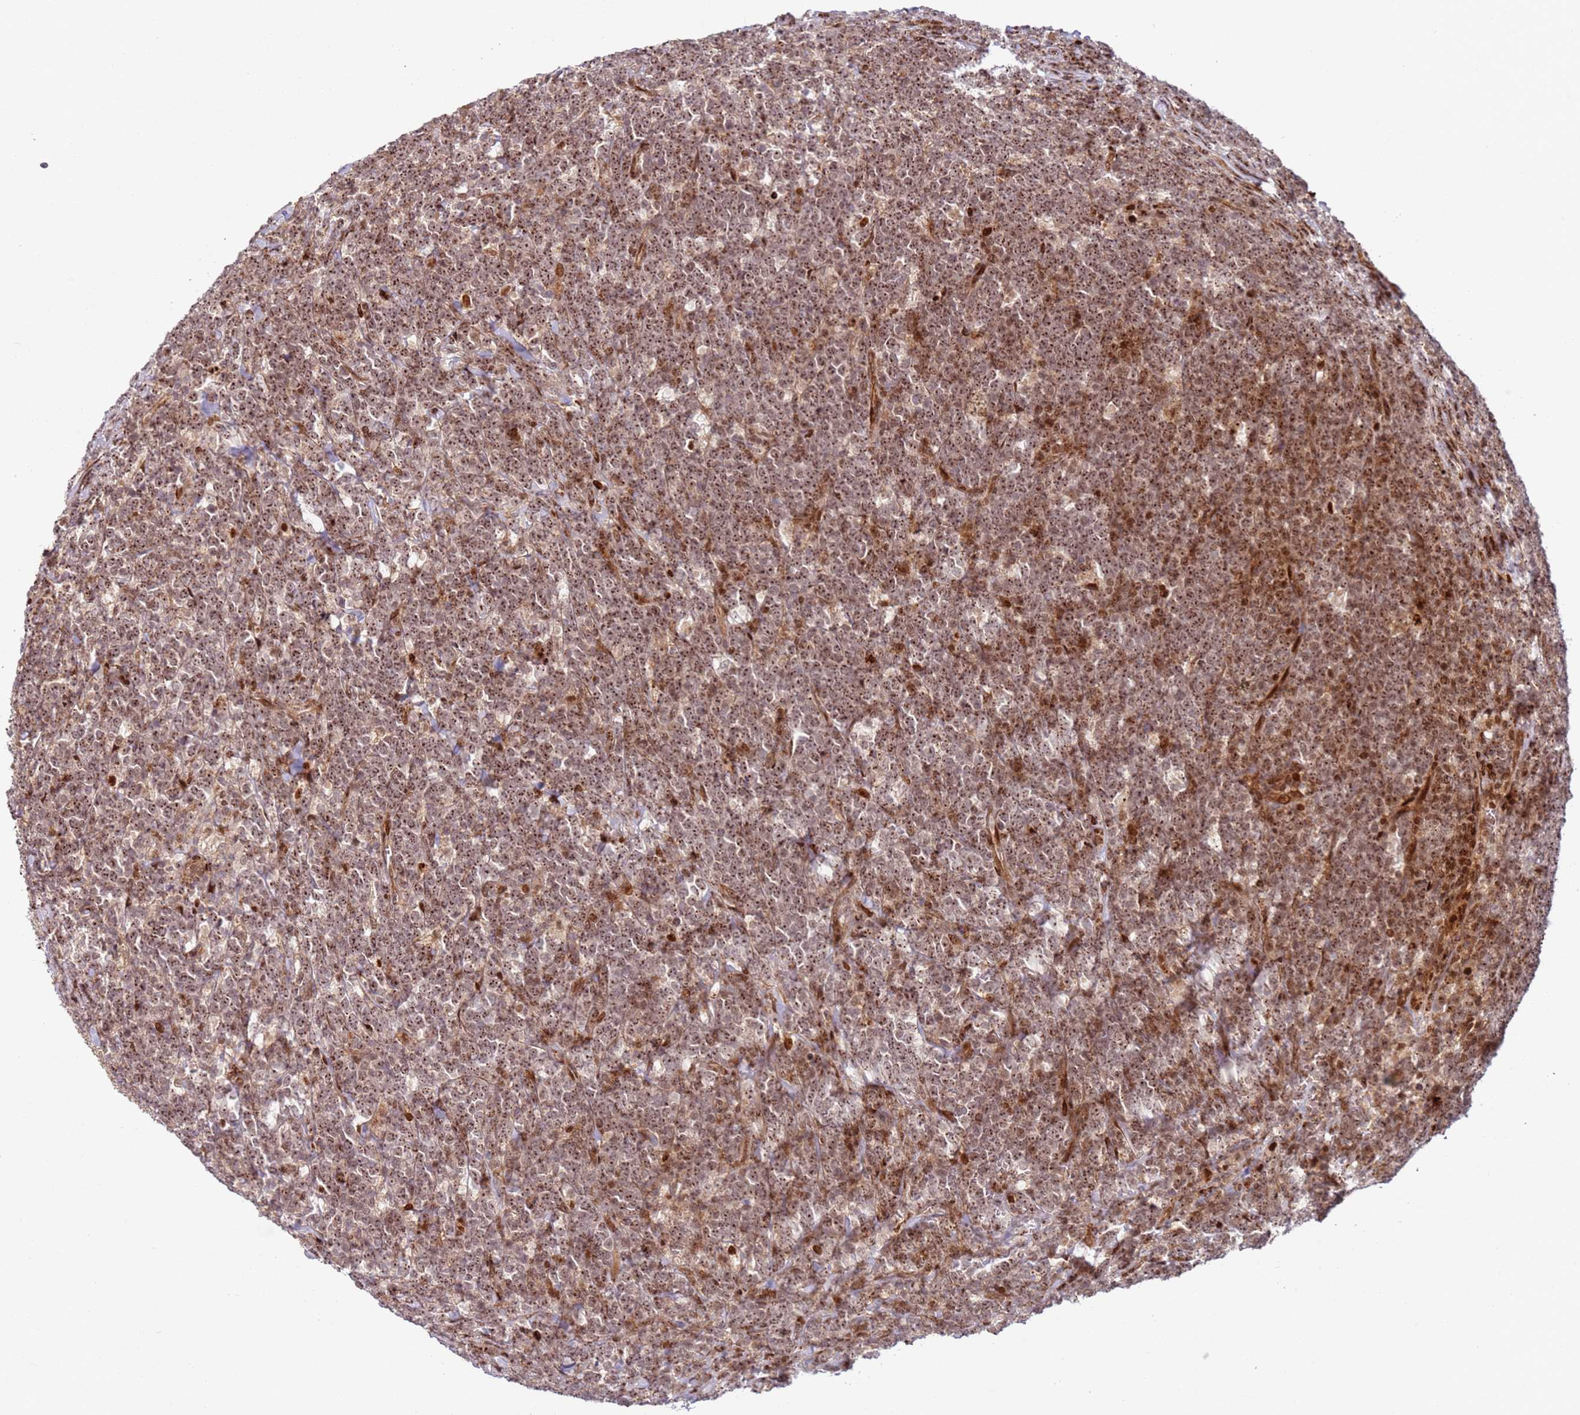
{"staining": {"intensity": "moderate", "quantity": ">75%", "location": "cytoplasmic/membranous,nuclear"}, "tissue": "lymphoma", "cell_type": "Tumor cells", "image_type": "cancer", "snomed": [{"axis": "morphology", "description": "Malignant lymphoma, non-Hodgkin's type, High grade"}, {"axis": "topography", "description": "Small intestine"}], "caption": "Moderate cytoplasmic/membranous and nuclear expression is identified in about >75% of tumor cells in lymphoma.", "gene": "TMEM233", "patient": {"sex": "male", "age": 8}}